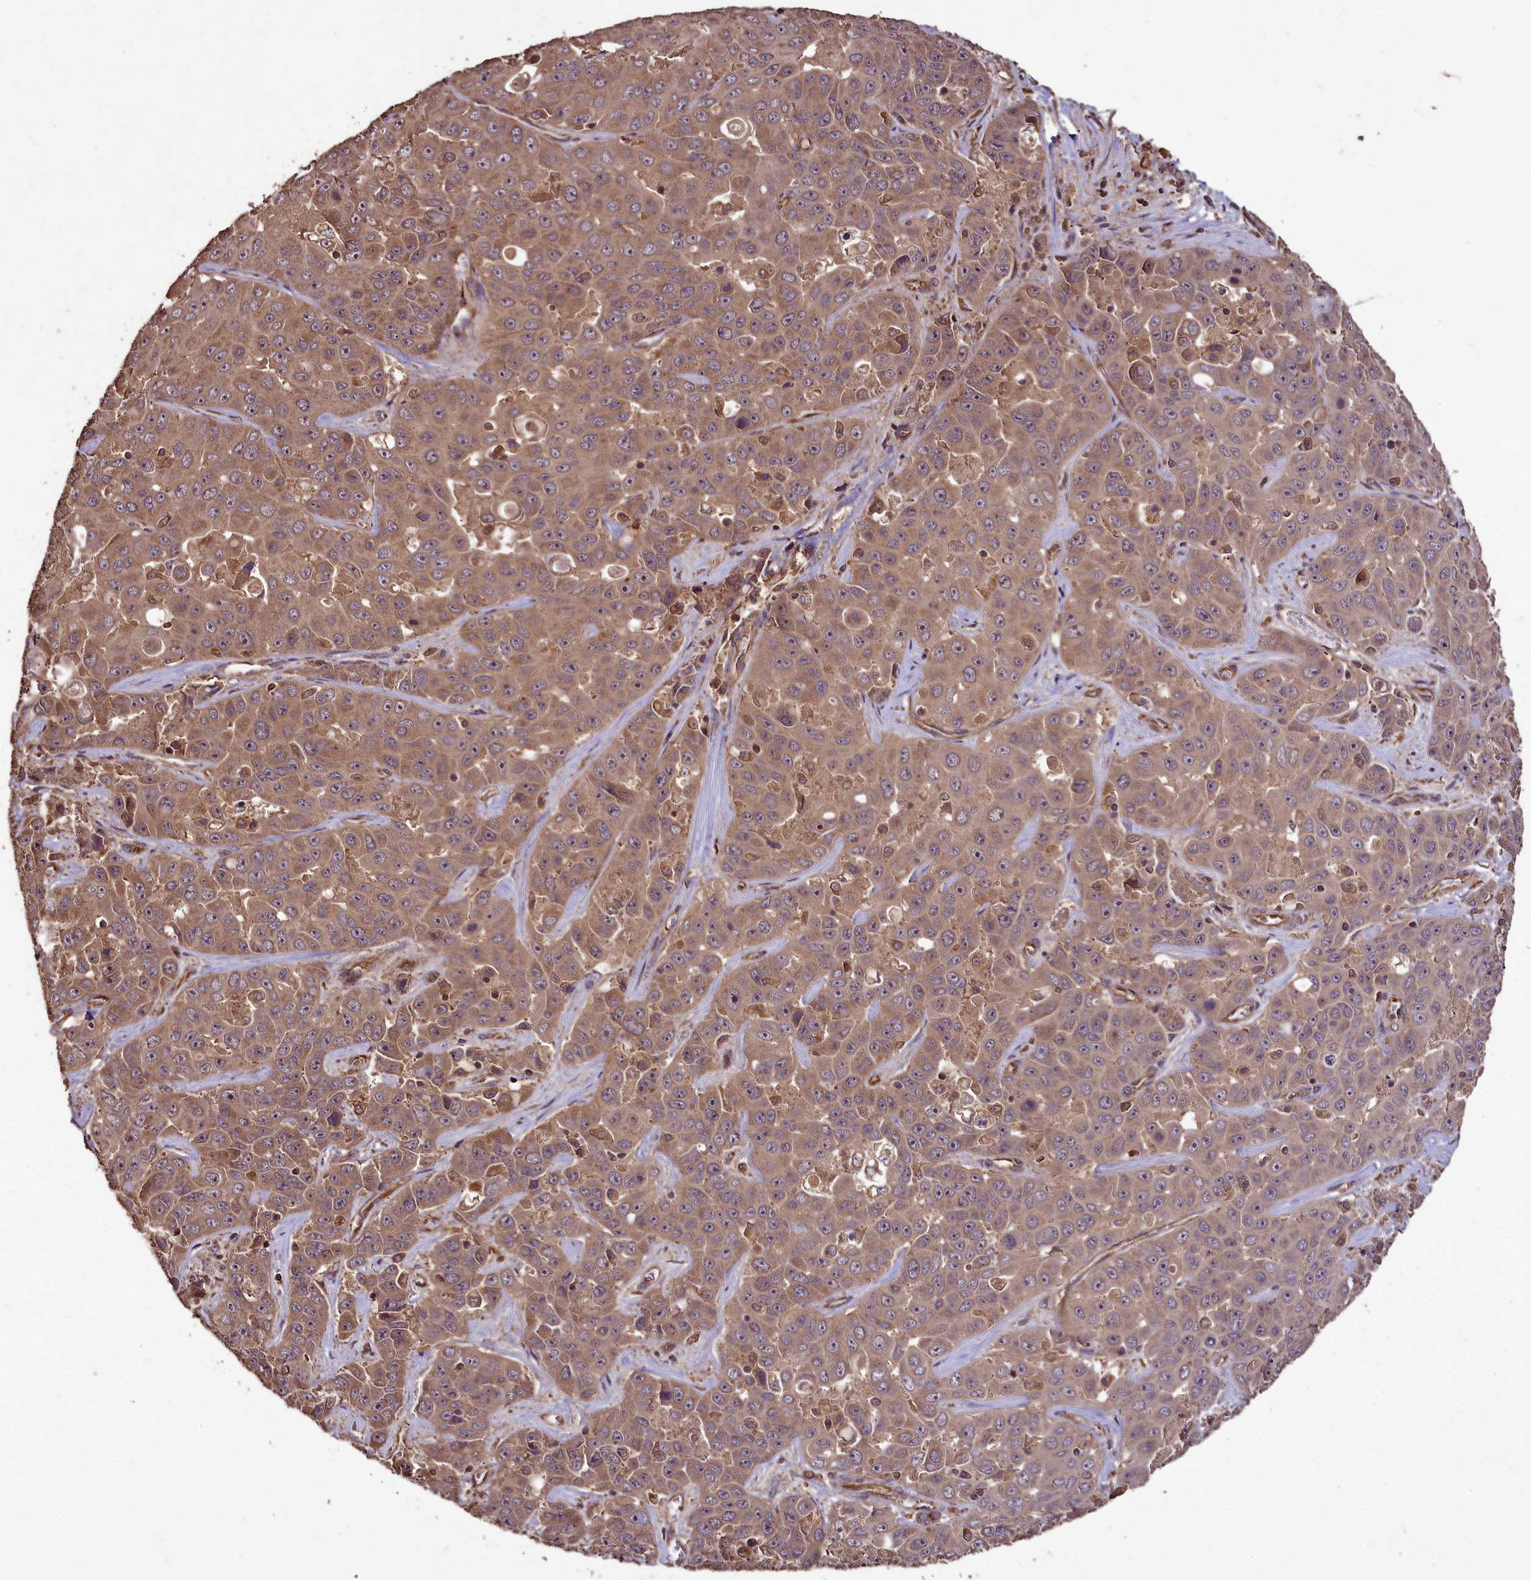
{"staining": {"intensity": "moderate", "quantity": ">75%", "location": "cytoplasmic/membranous"}, "tissue": "liver cancer", "cell_type": "Tumor cells", "image_type": "cancer", "snomed": [{"axis": "morphology", "description": "Cholangiocarcinoma"}, {"axis": "topography", "description": "Liver"}], "caption": "Brown immunohistochemical staining in human liver cancer exhibits moderate cytoplasmic/membranous expression in approximately >75% of tumor cells.", "gene": "TTLL10", "patient": {"sex": "female", "age": 52}}